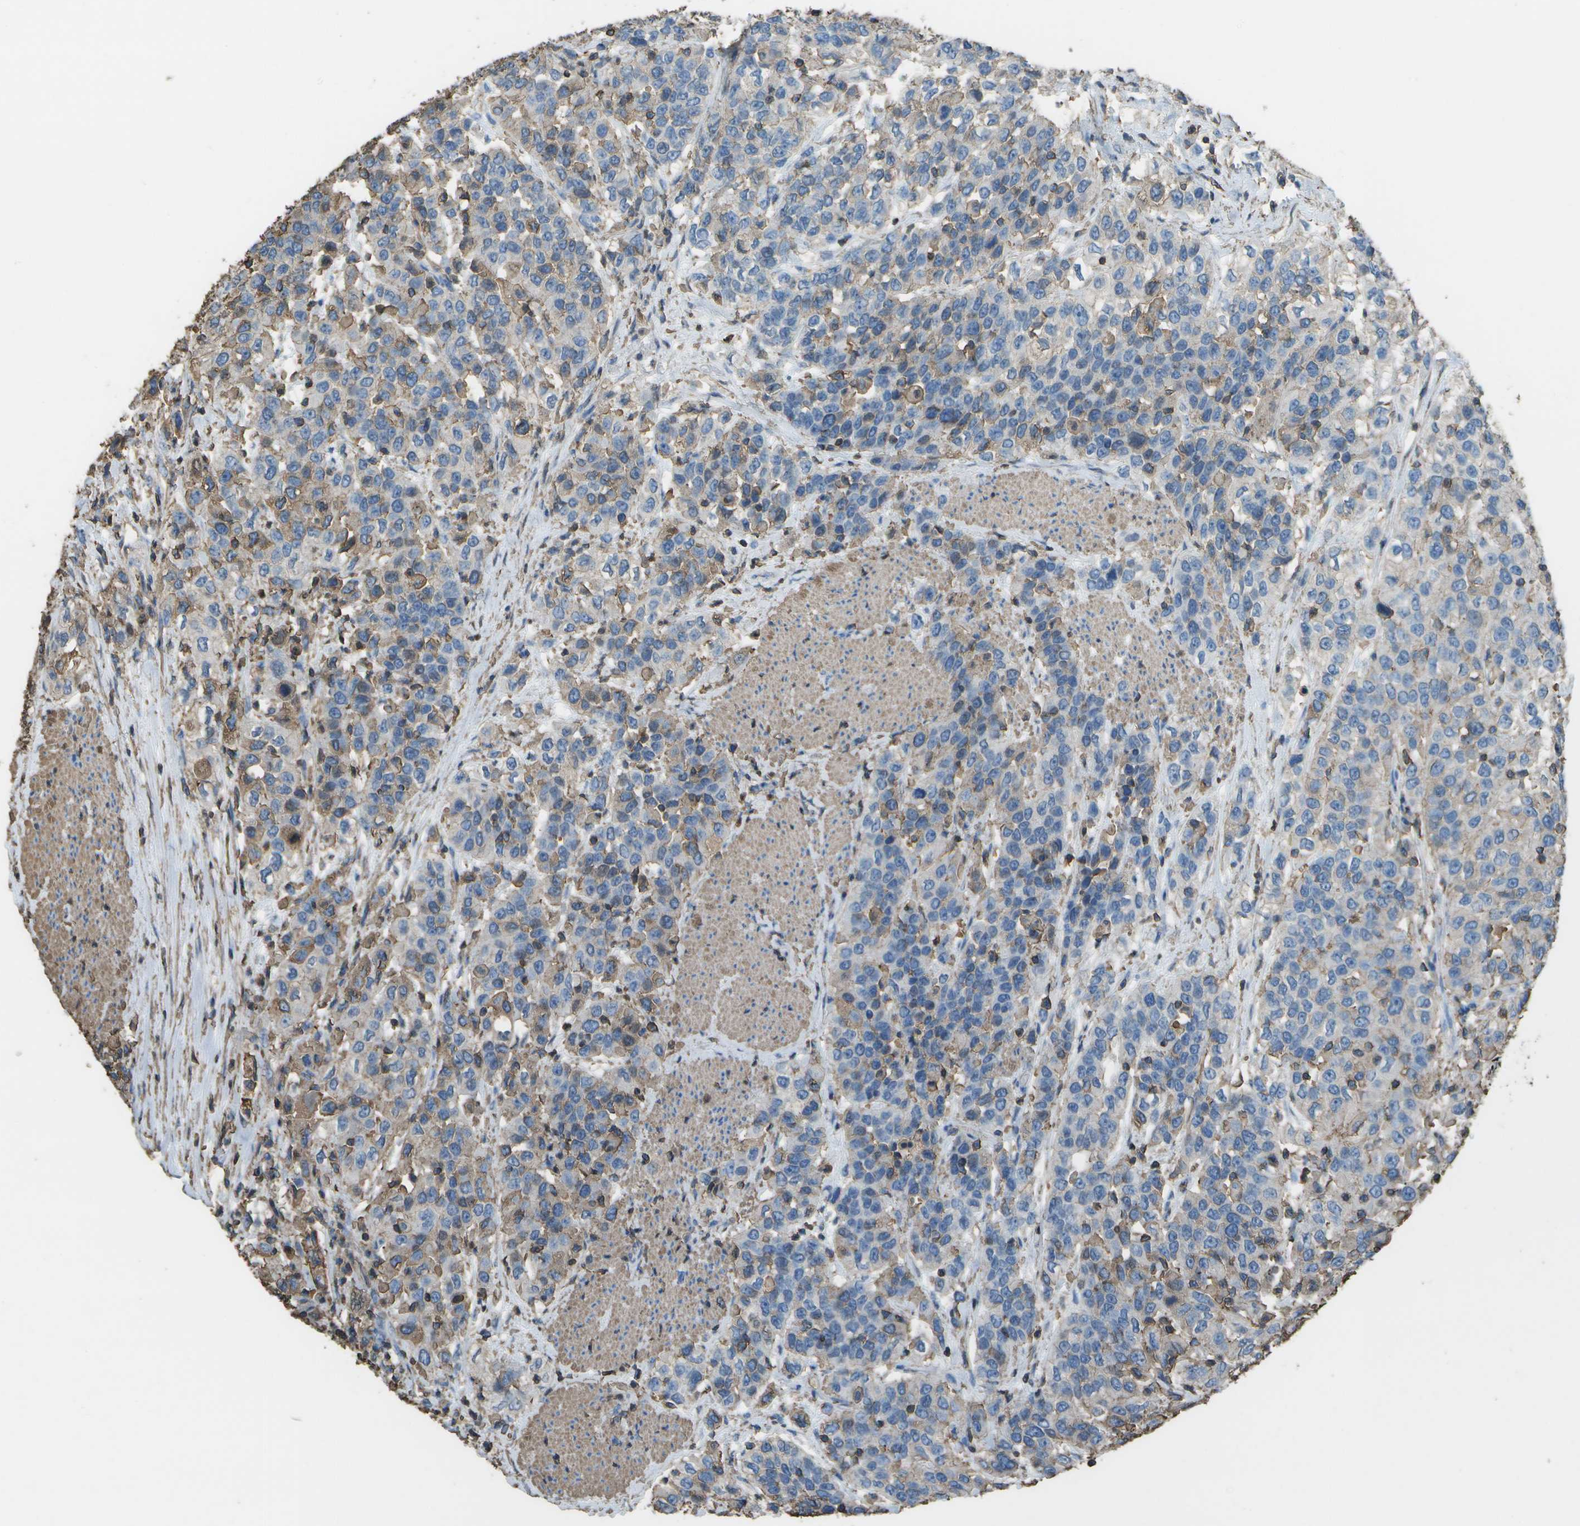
{"staining": {"intensity": "weak", "quantity": "25%-75%", "location": "cytoplasmic/membranous"}, "tissue": "urothelial cancer", "cell_type": "Tumor cells", "image_type": "cancer", "snomed": [{"axis": "morphology", "description": "Urothelial carcinoma, High grade"}, {"axis": "topography", "description": "Urinary bladder"}], "caption": "Immunohistochemistry of human high-grade urothelial carcinoma reveals low levels of weak cytoplasmic/membranous expression in approximately 25%-75% of tumor cells.", "gene": "CYP4F11", "patient": {"sex": "female", "age": 80}}